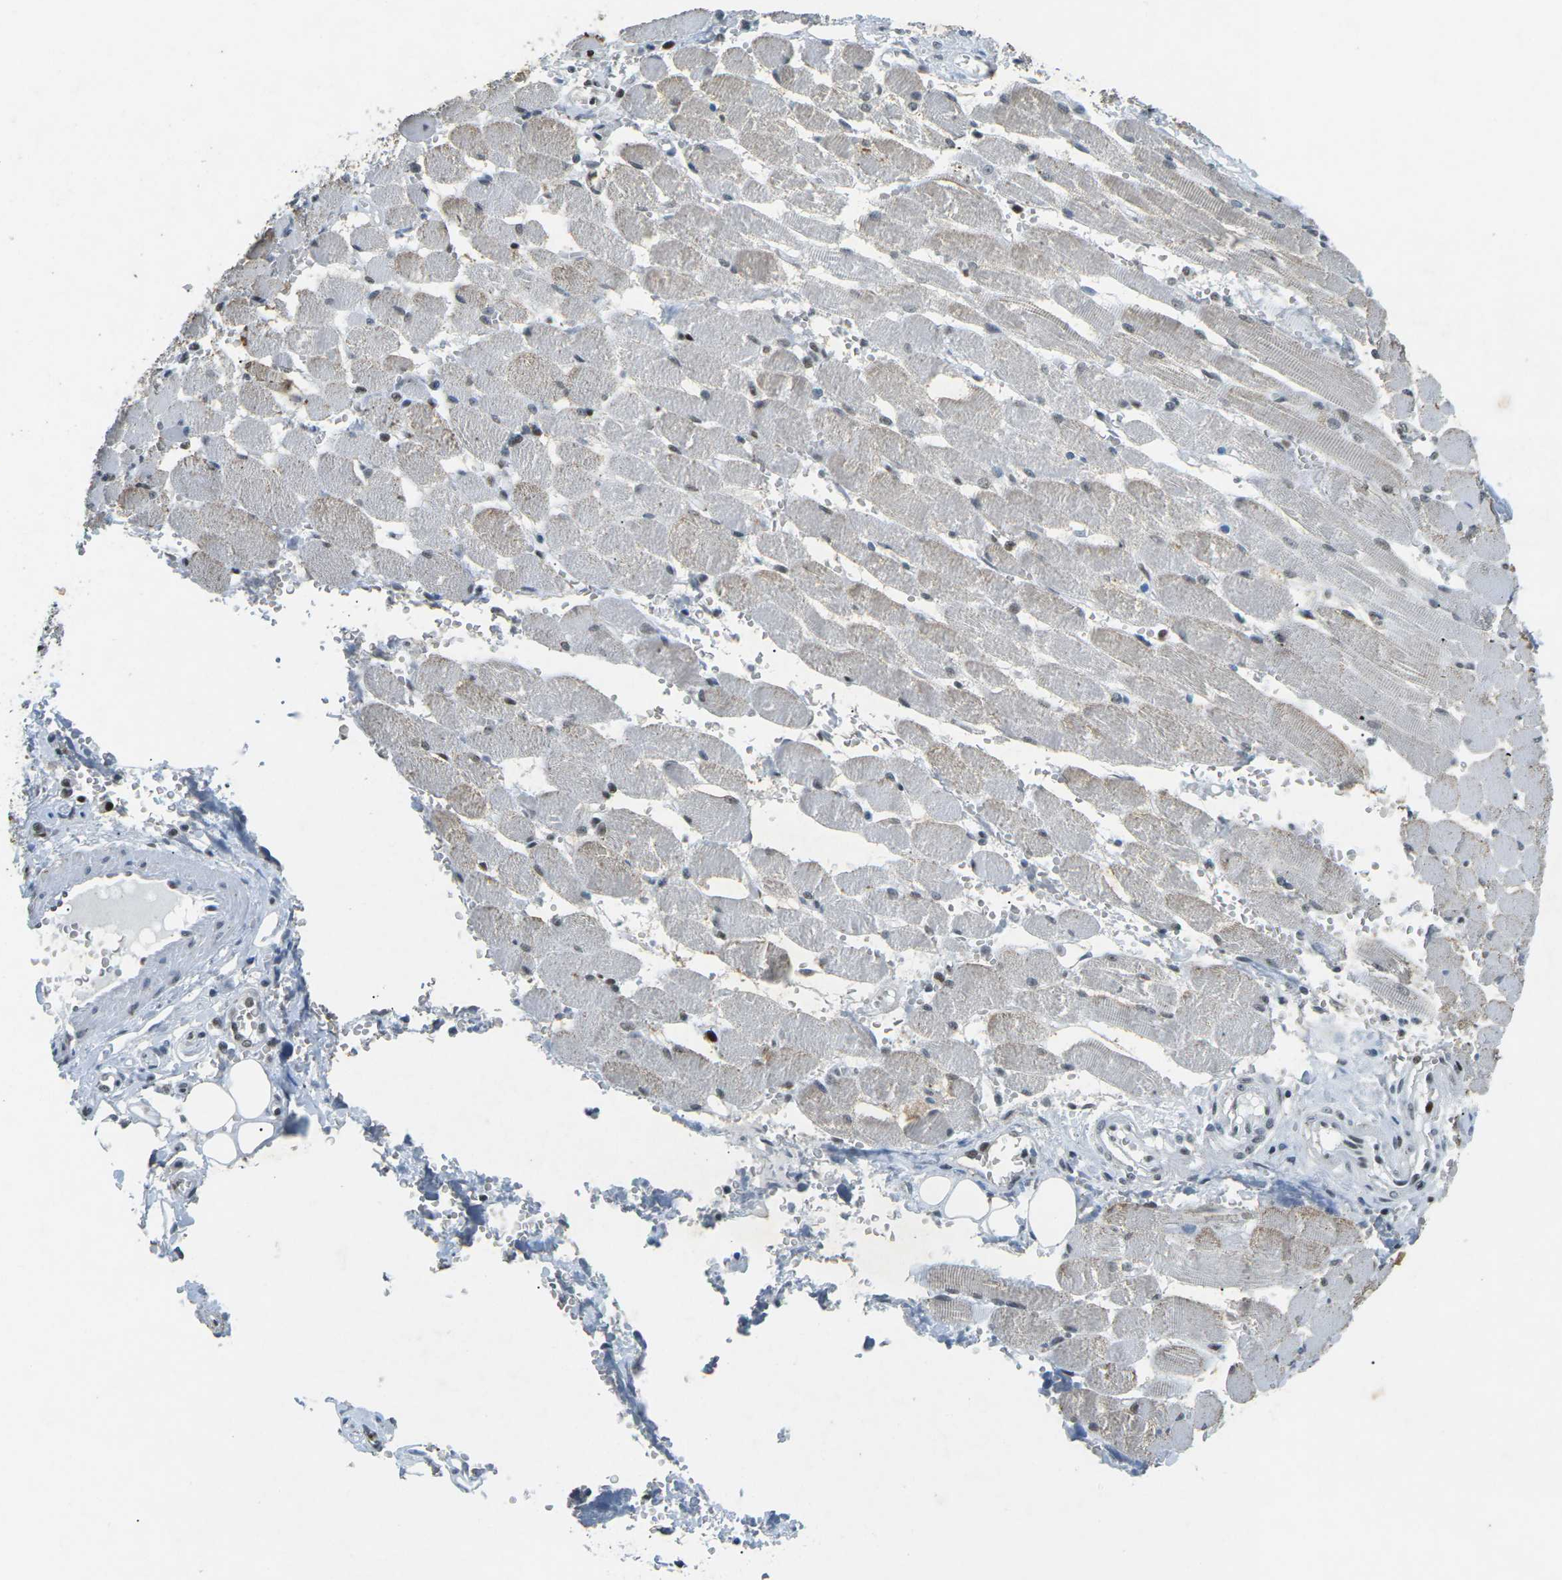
{"staining": {"intensity": "negative", "quantity": "none", "location": "none"}, "tissue": "adipose tissue", "cell_type": "Adipocytes", "image_type": "normal", "snomed": [{"axis": "morphology", "description": "Squamous cell carcinoma, NOS"}, {"axis": "topography", "description": "Oral tissue"}, {"axis": "topography", "description": "Head-Neck"}], "caption": "This photomicrograph is of normal adipose tissue stained with immunohistochemistry to label a protein in brown with the nuclei are counter-stained blue. There is no staining in adipocytes. (Stains: DAB immunohistochemistry (IHC) with hematoxylin counter stain, Microscopy: brightfield microscopy at high magnification).", "gene": "RB1", "patient": {"sex": "female", "age": 50}}